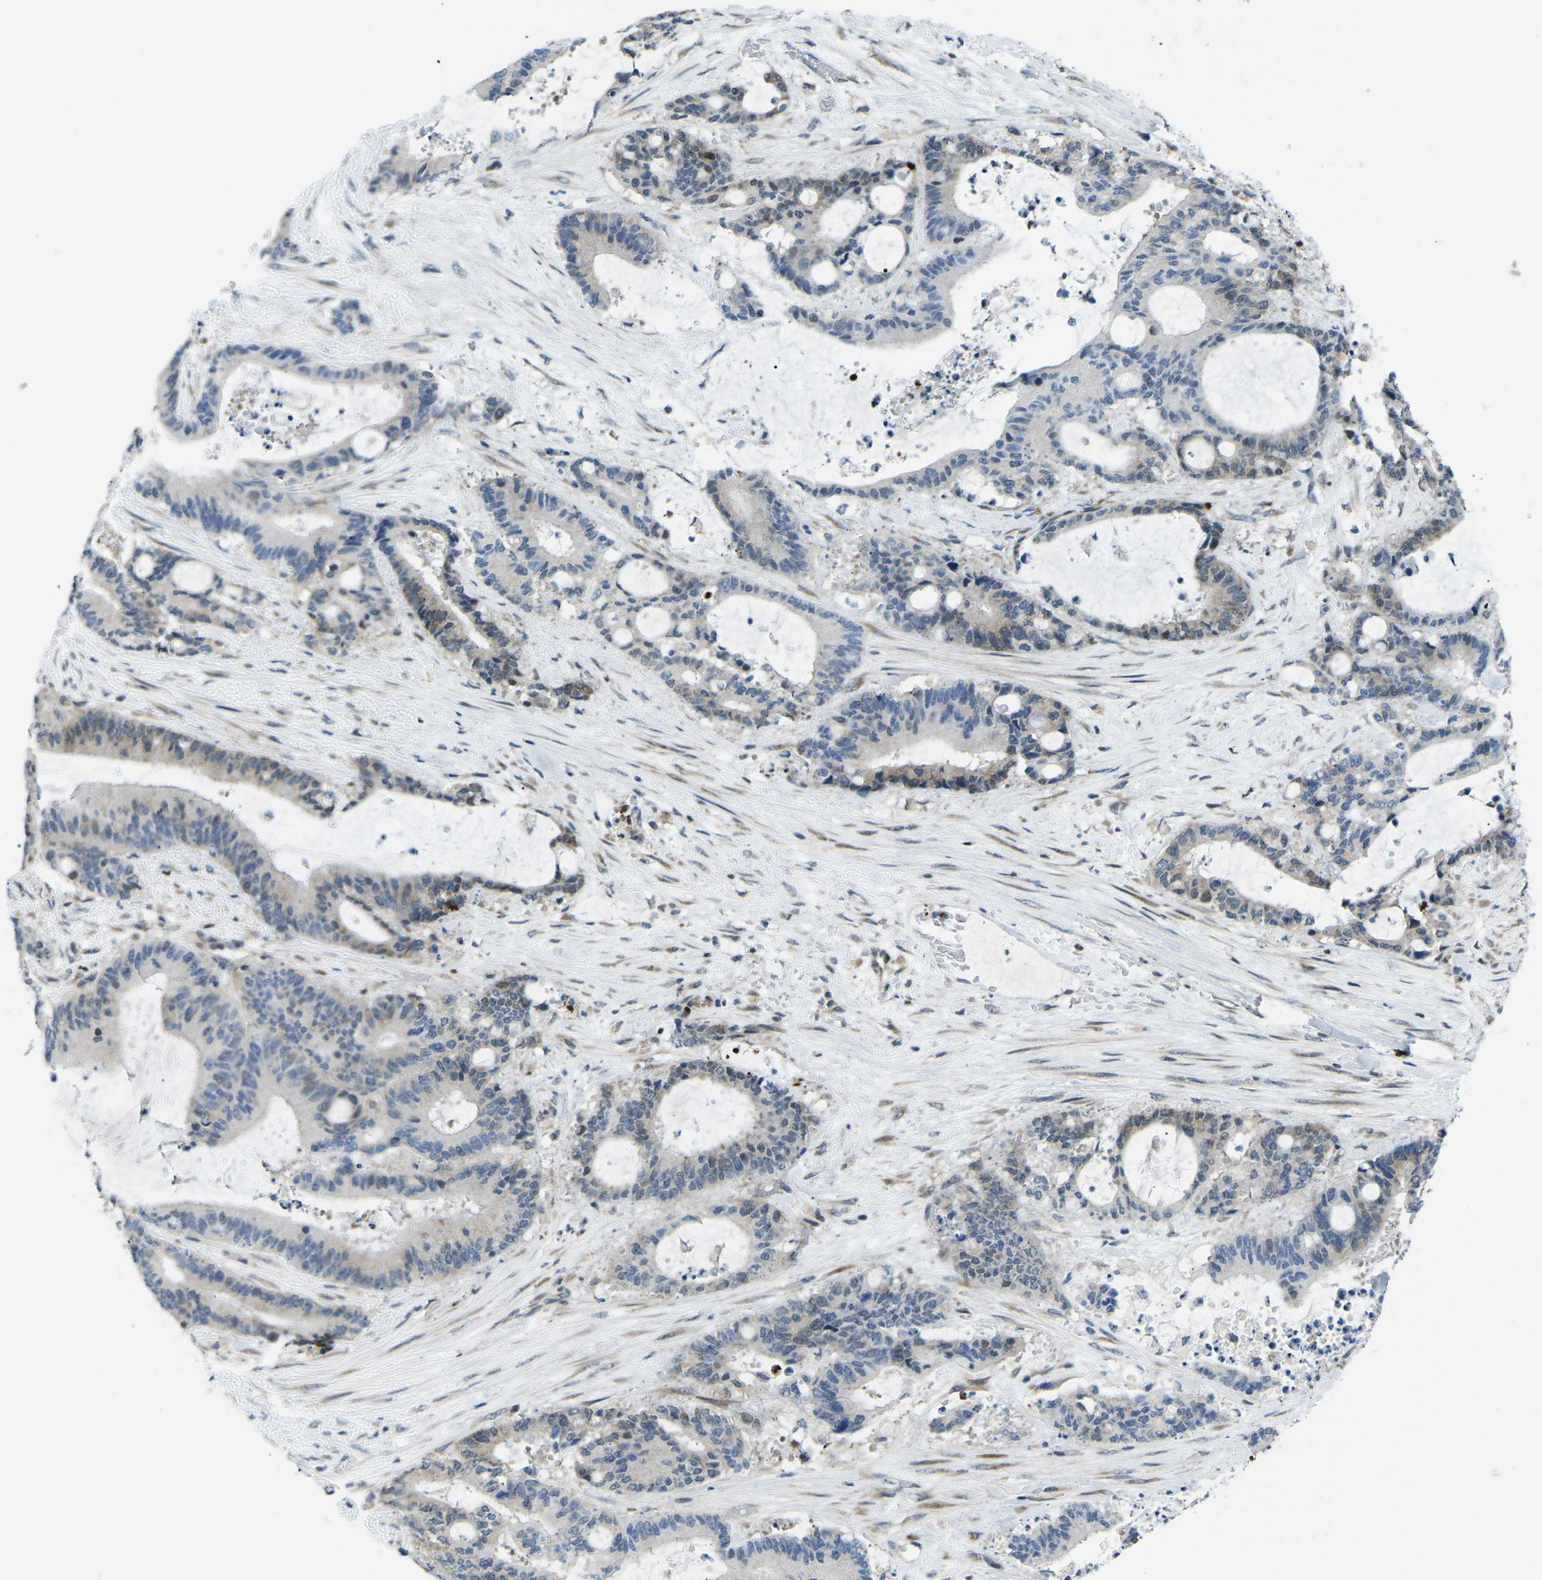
{"staining": {"intensity": "weak", "quantity": "25%-75%", "location": "cytoplasmic/membranous,nuclear"}, "tissue": "liver cancer", "cell_type": "Tumor cells", "image_type": "cancer", "snomed": [{"axis": "morphology", "description": "Normal tissue, NOS"}, {"axis": "morphology", "description": "Cholangiocarcinoma"}, {"axis": "topography", "description": "Liver"}, {"axis": "topography", "description": "Peripheral nerve tissue"}], "caption": "Human cholangiocarcinoma (liver) stained with a protein marker displays weak staining in tumor cells.", "gene": "MBNL1", "patient": {"sex": "female", "age": 73}}